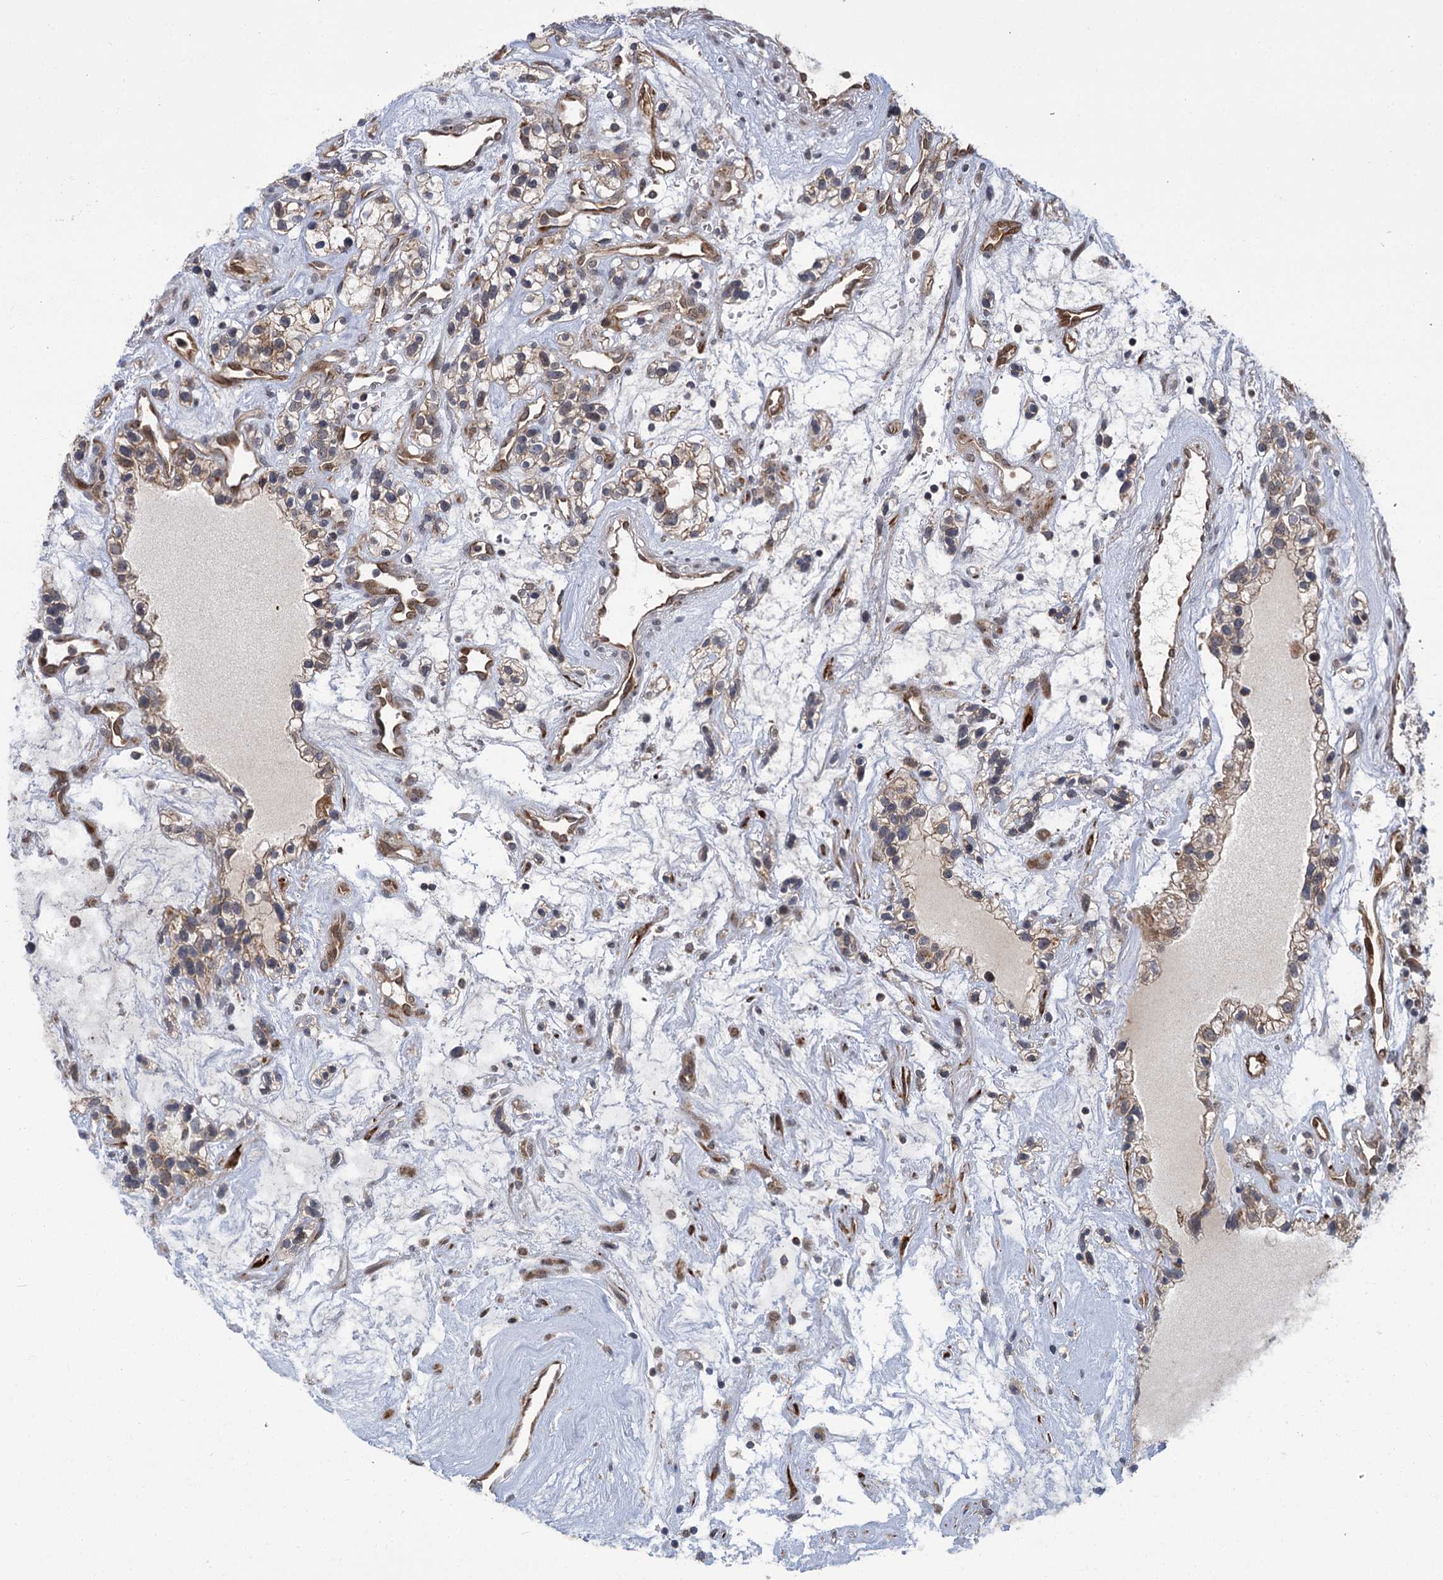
{"staining": {"intensity": "weak", "quantity": "25%-75%", "location": "cytoplasmic/membranous"}, "tissue": "renal cancer", "cell_type": "Tumor cells", "image_type": "cancer", "snomed": [{"axis": "morphology", "description": "Adenocarcinoma, NOS"}, {"axis": "topography", "description": "Kidney"}], "caption": "Protein expression analysis of human renal cancer (adenocarcinoma) reveals weak cytoplasmic/membranous expression in about 25%-75% of tumor cells. (DAB (3,3'-diaminobenzidine) IHC with brightfield microscopy, high magnification).", "gene": "APBA2", "patient": {"sex": "female", "age": 57}}